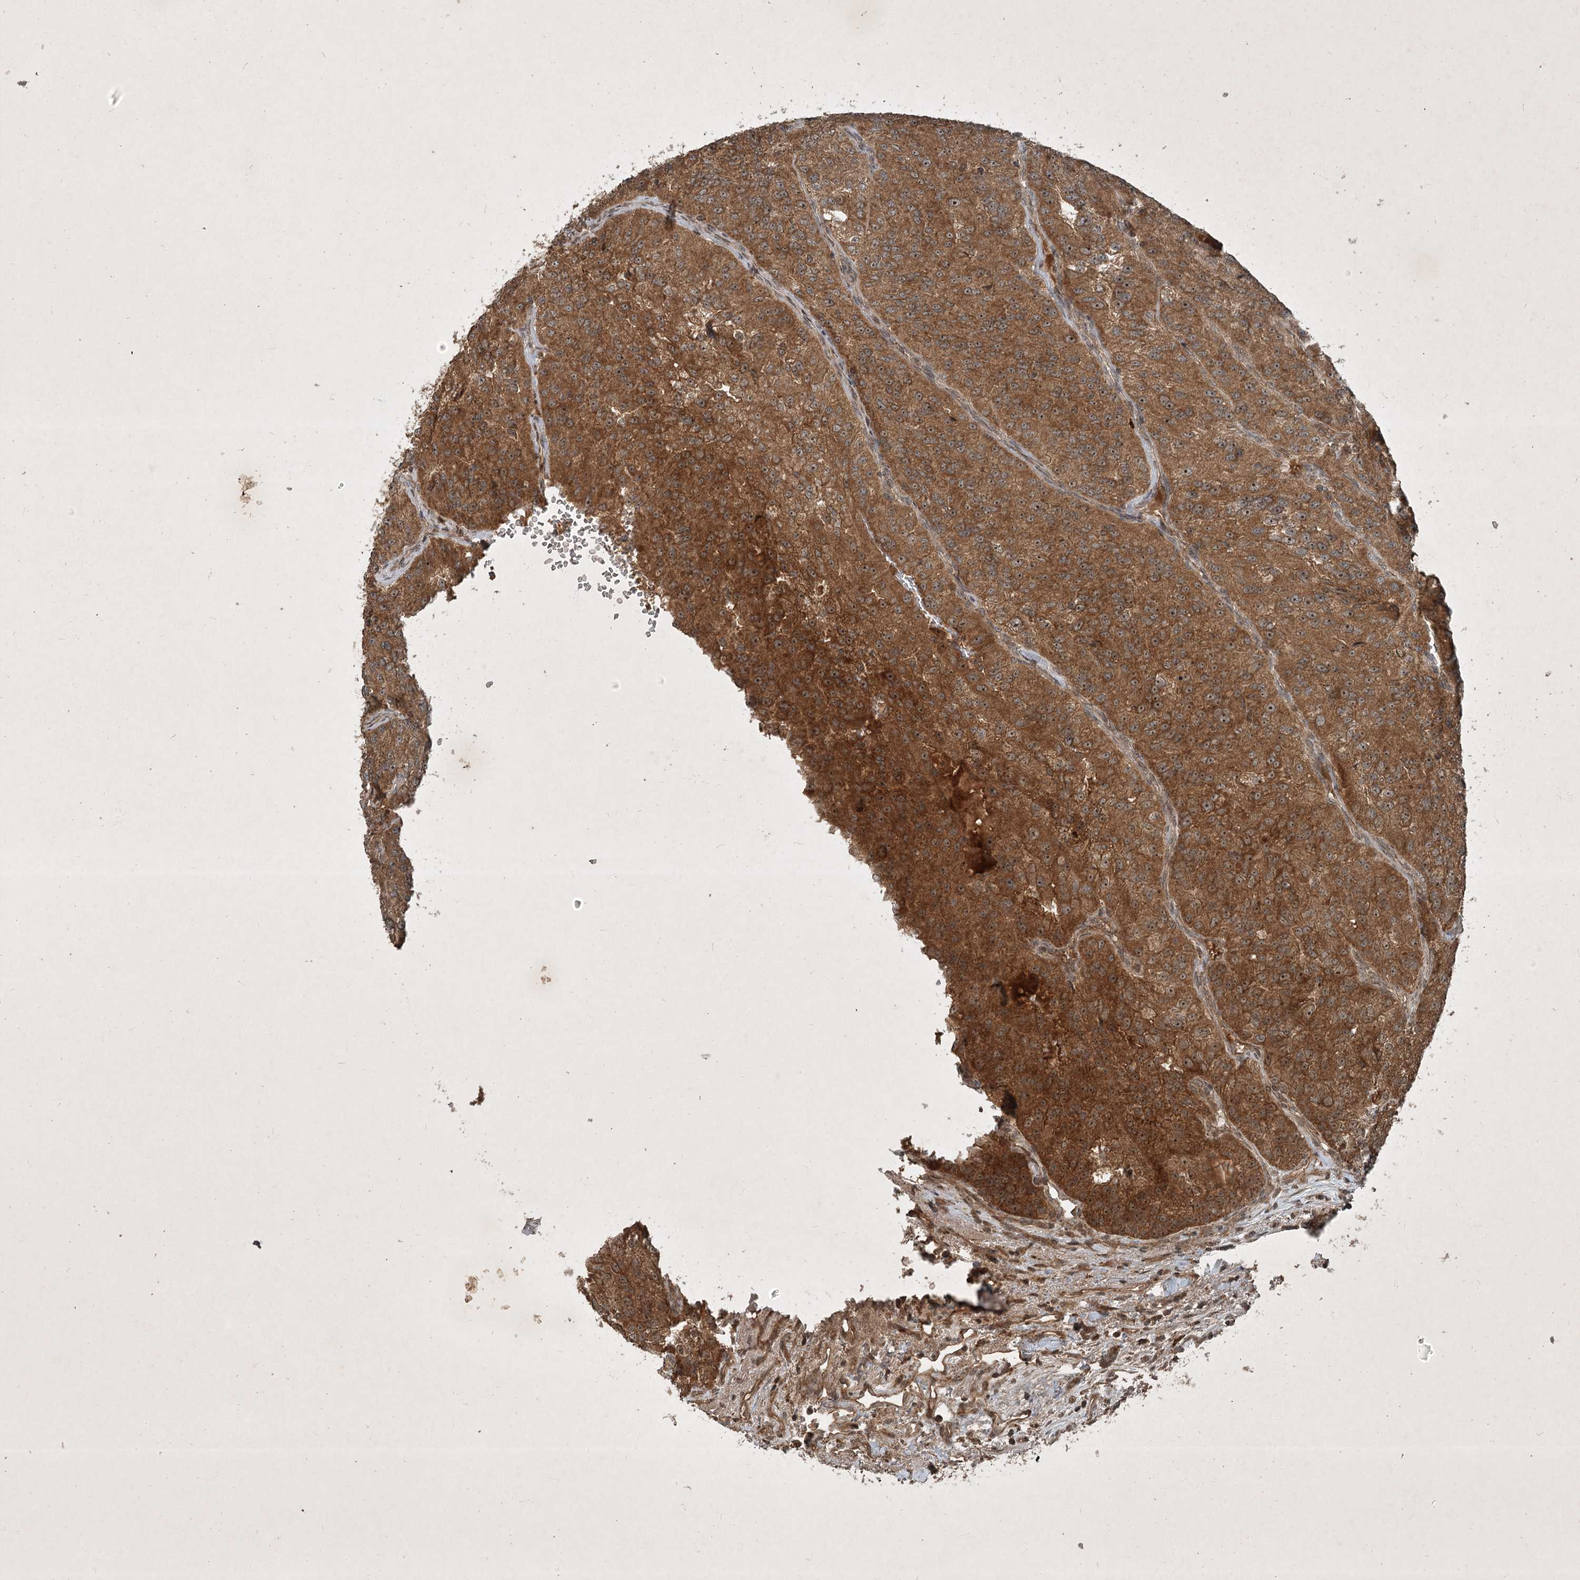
{"staining": {"intensity": "strong", "quantity": ">75%", "location": "cytoplasmic/membranous"}, "tissue": "renal cancer", "cell_type": "Tumor cells", "image_type": "cancer", "snomed": [{"axis": "morphology", "description": "Adenocarcinoma, NOS"}, {"axis": "topography", "description": "Kidney"}], "caption": "Immunohistochemical staining of adenocarcinoma (renal) demonstrates high levels of strong cytoplasmic/membranous protein staining in approximately >75% of tumor cells.", "gene": "UNC93A", "patient": {"sex": "female", "age": 63}}